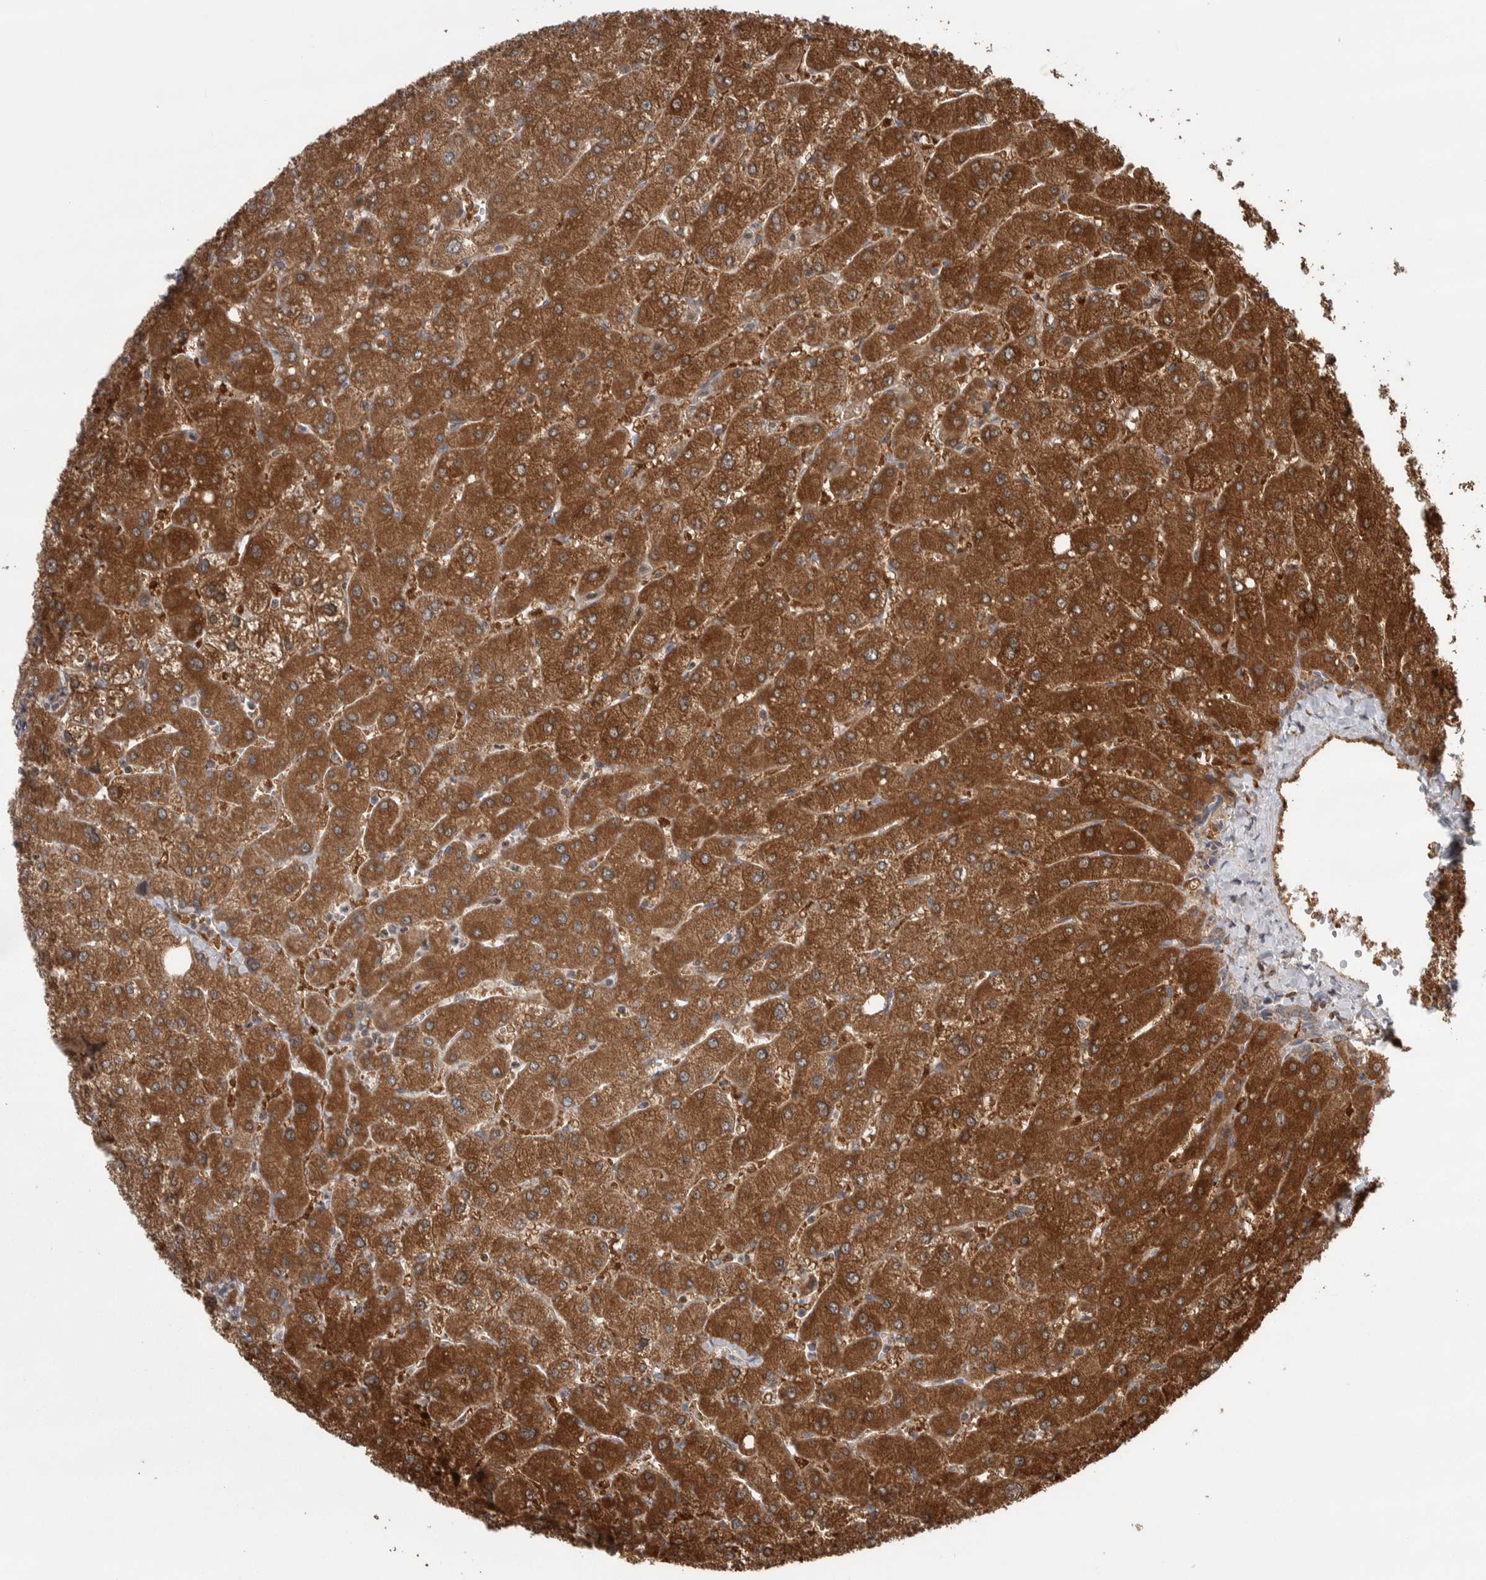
{"staining": {"intensity": "weak", "quantity": ">75%", "location": "cytoplasmic/membranous"}, "tissue": "liver", "cell_type": "Cholangiocytes", "image_type": "normal", "snomed": [{"axis": "morphology", "description": "Normal tissue, NOS"}, {"axis": "topography", "description": "Liver"}], "caption": "Weak cytoplasmic/membranous protein expression is identified in about >75% of cholangiocytes in liver. (DAB IHC, brown staining for protein, blue staining for nuclei).", "gene": "CWC27", "patient": {"sex": "male", "age": 55}}